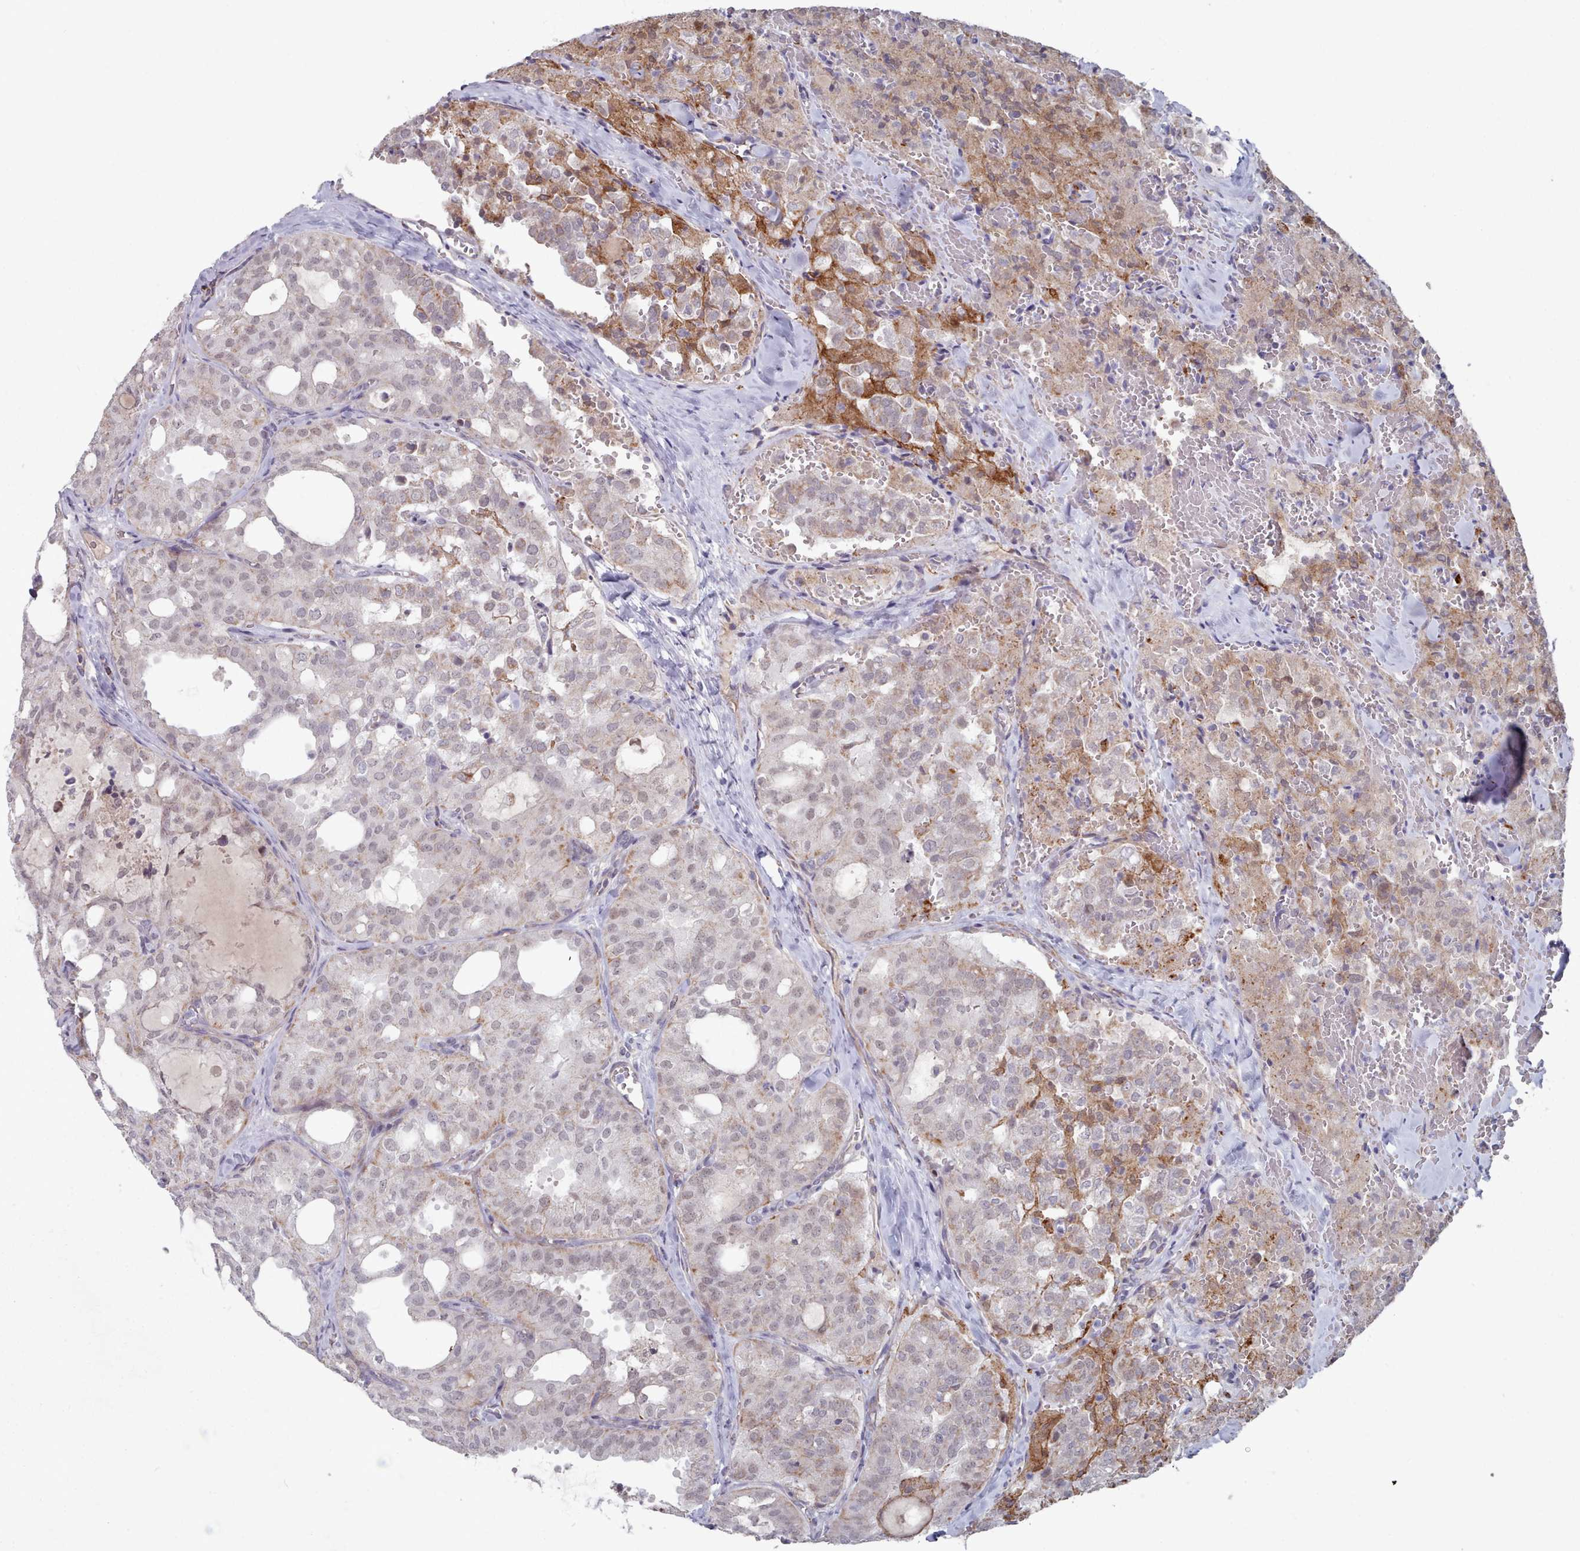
{"staining": {"intensity": "weak", "quantity": "<25%", "location": "nuclear"}, "tissue": "thyroid cancer", "cell_type": "Tumor cells", "image_type": "cancer", "snomed": [{"axis": "morphology", "description": "Follicular adenoma carcinoma, NOS"}, {"axis": "topography", "description": "Thyroid gland"}], "caption": "Protein analysis of thyroid cancer shows no significant expression in tumor cells. (Stains: DAB (3,3'-diaminobenzidine) IHC with hematoxylin counter stain, Microscopy: brightfield microscopy at high magnification).", "gene": "TRARG1", "patient": {"sex": "male", "age": 75}}